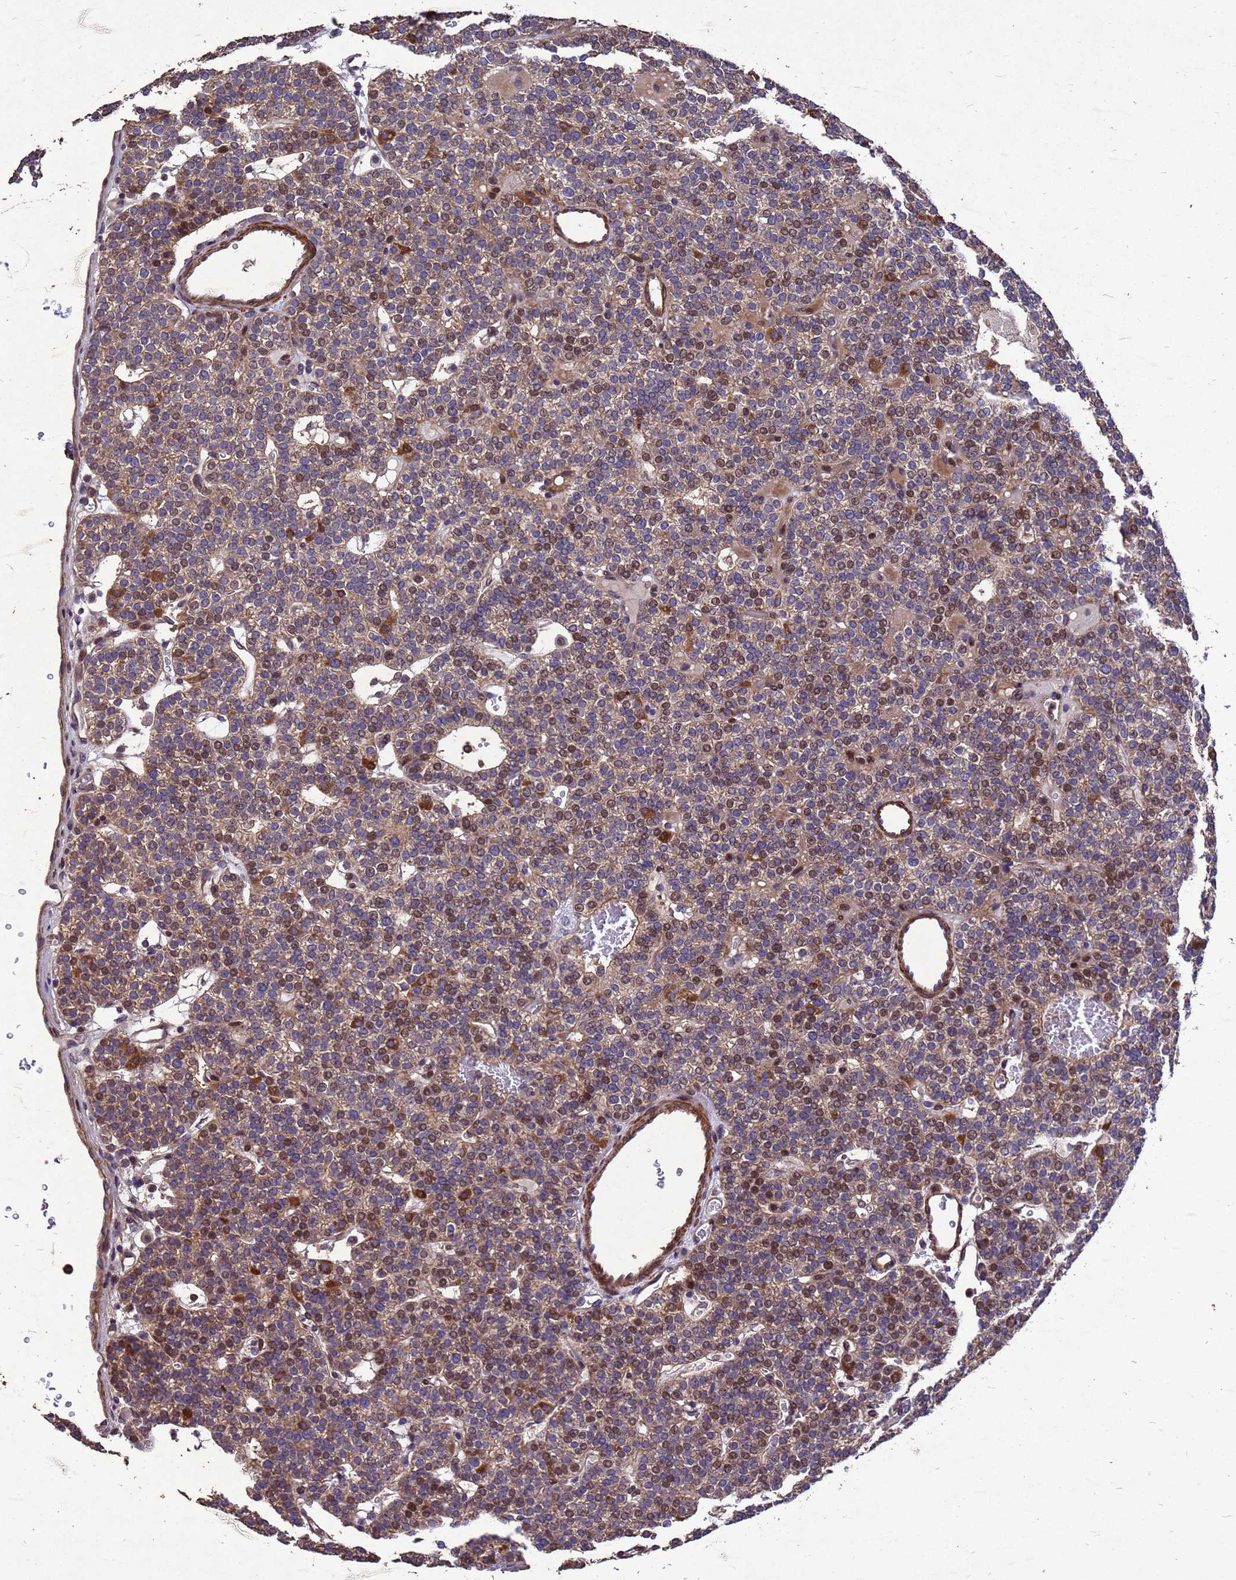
{"staining": {"intensity": "moderate", "quantity": ">75%", "location": "cytoplasmic/membranous,nuclear"}, "tissue": "parathyroid gland", "cell_type": "Glandular cells", "image_type": "normal", "snomed": [{"axis": "morphology", "description": "Normal tissue, NOS"}, {"axis": "topography", "description": "Parathyroid gland"}], "caption": "About >75% of glandular cells in unremarkable parathyroid gland reveal moderate cytoplasmic/membranous,nuclear protein positivity as visualized by brown immunohistochemical staining.", "gene": "RSPRY1", "patient": {"sex": "male", "age": 83}}